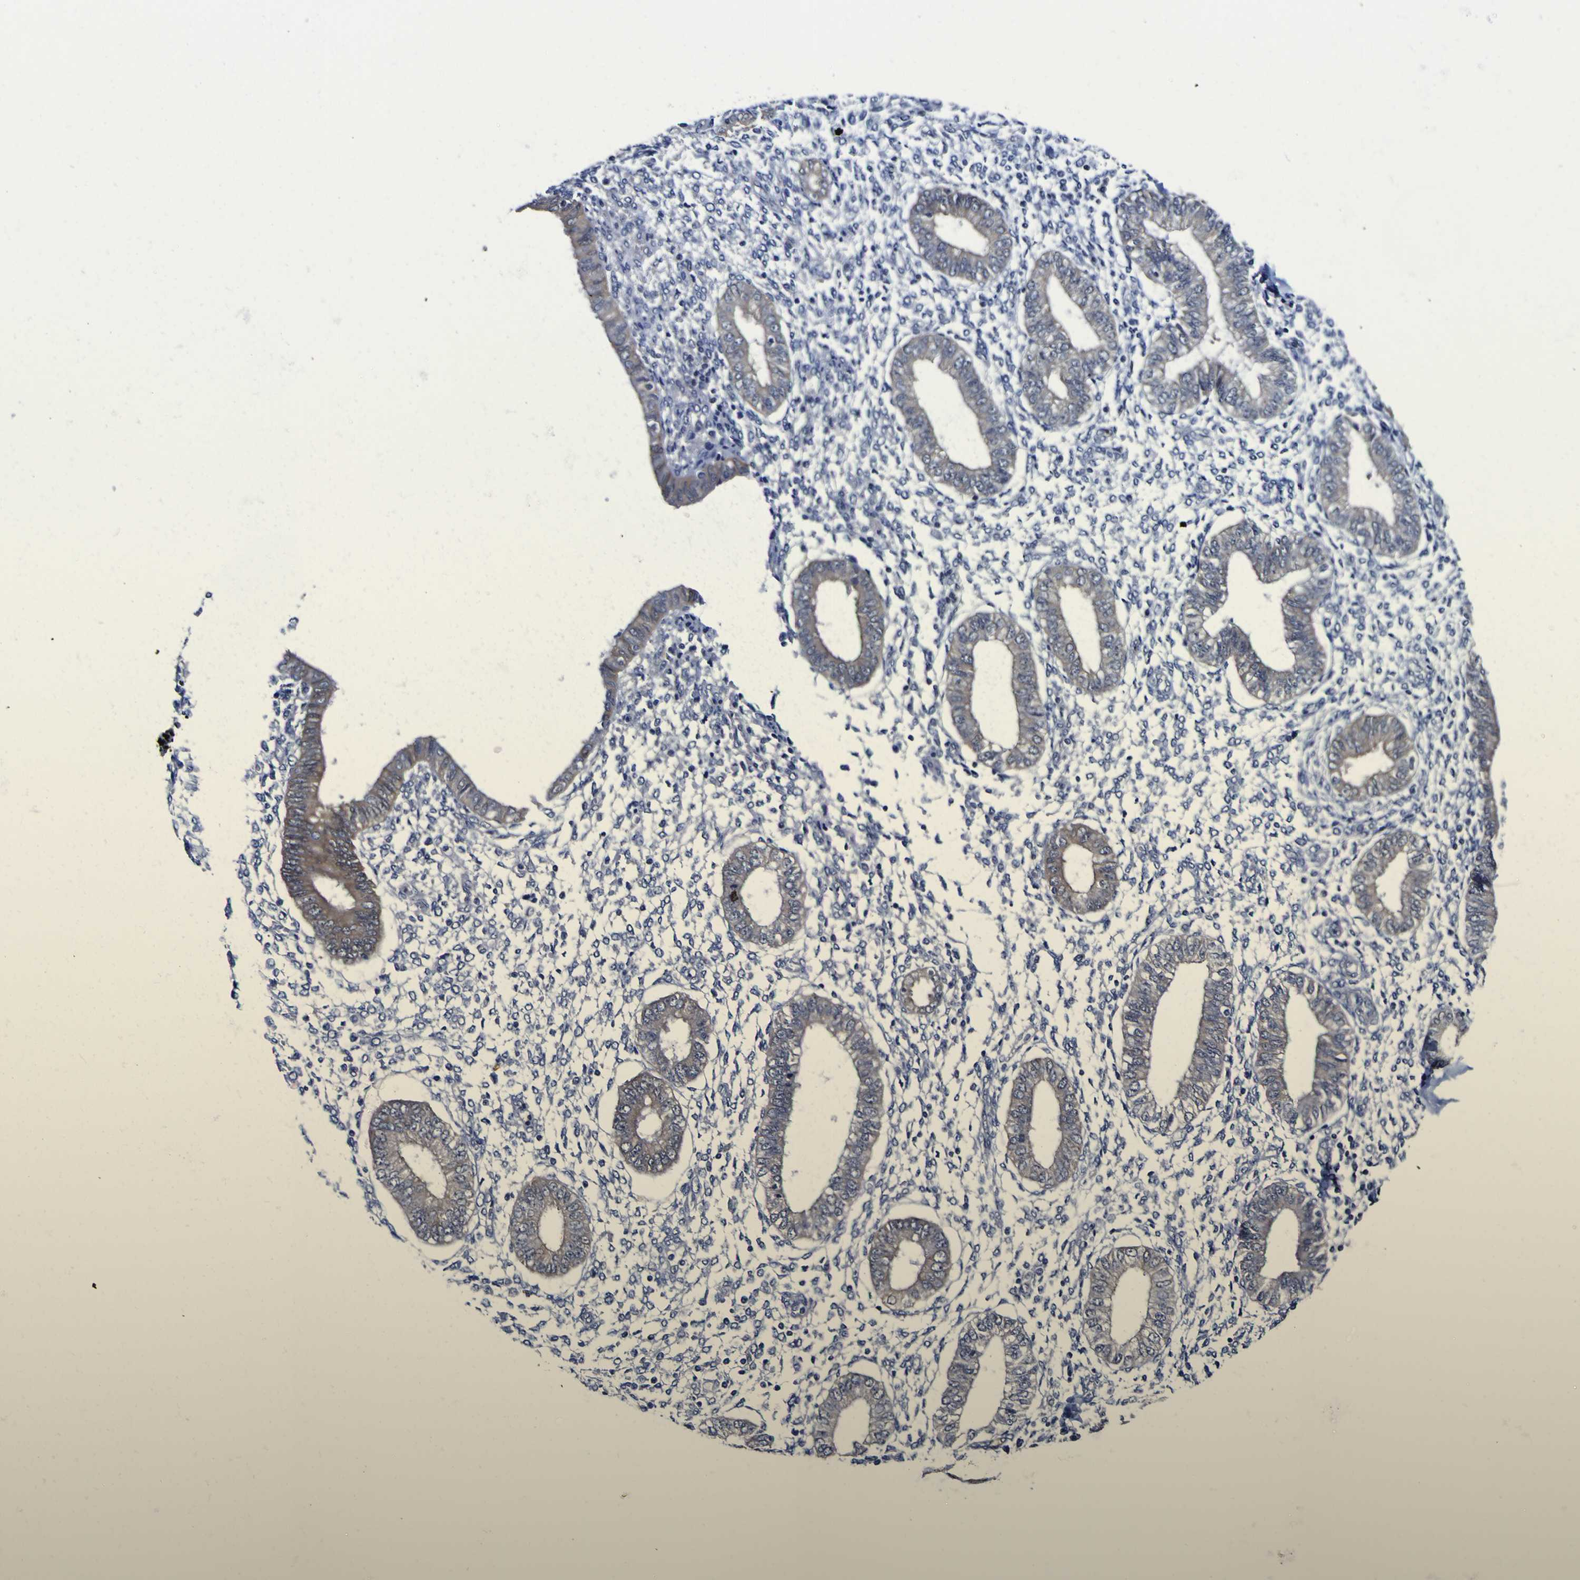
{"staining": {"intensity": "negative", "quantity": "none", "location": "none"}, "tissue": "endometrium", "cell_type": "Cells in endometrial stroma", "image_type": "normal", "snomed": [{"axis": "morphology", "description": "Normal tissue, NOS"}, {"axis": "topography", "description": "Endometrium"}], "caption": "This is a histopathology image of immunohistochemistry (IHC) staining of unremarkable endometrium, which shows no expression in cells in endometrial stroma.", "gene": "CASP6", "patient": {"sex": "female", "age": 50}}